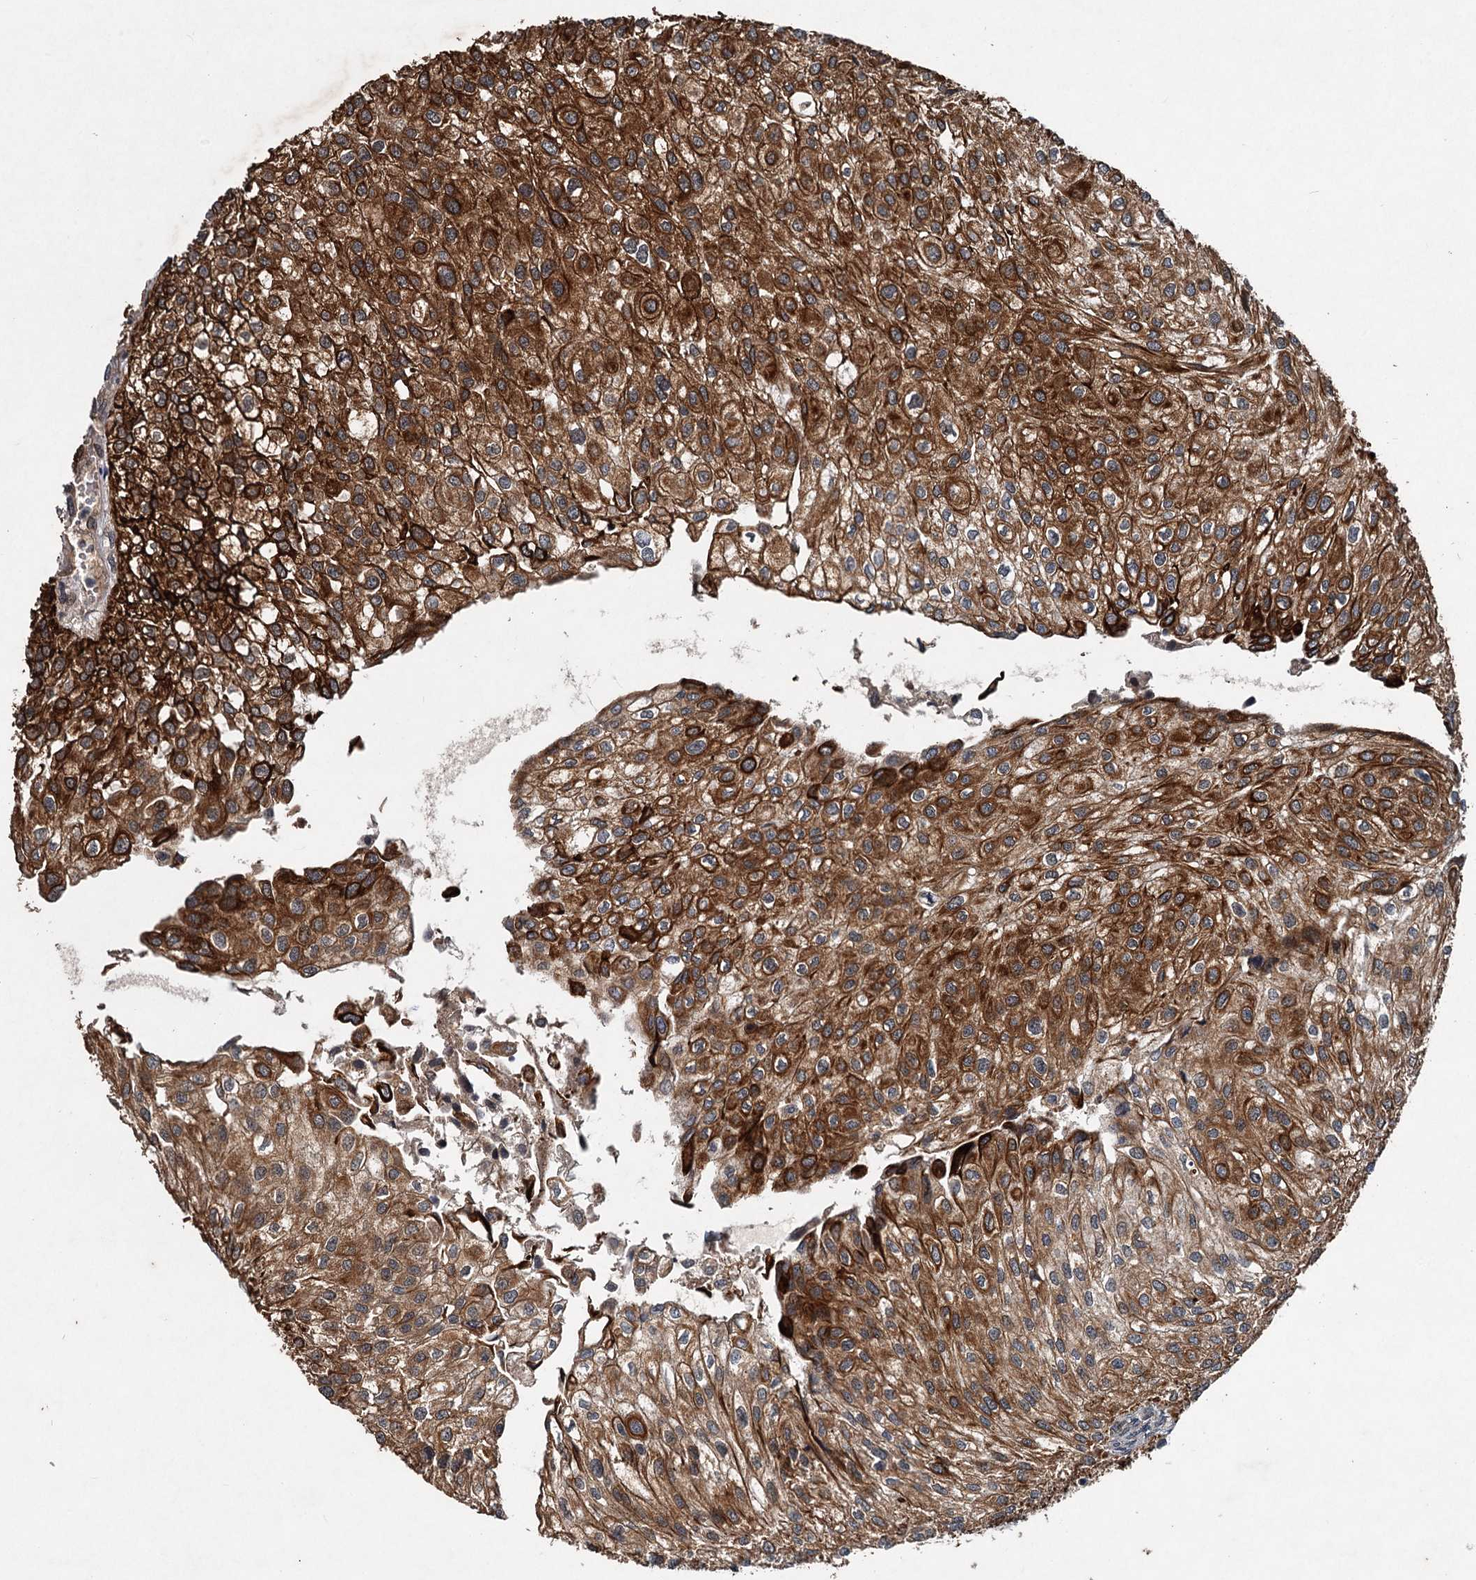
{"staining": {"intensity": "strong", "quantity": ">75%", "location": "cytoplasmic/membranous"}, "tissue": "urothelial cancer", "cell_type": "Tumor cells", "image_type": "cancer", "snomed": [{"axis": "morphology", "description": "Urothelial carcinoma, Low grade"}, {"axis": "topography", "description": "Urinary bladder"}], "caption": "A histopathology image of urothelial cancer stained for a protein exhibits strong cytoplasmic/membranous brown staining in tumor cells.", "gene": "RITA1", "patient": {"sex": "female", "age": 89}}